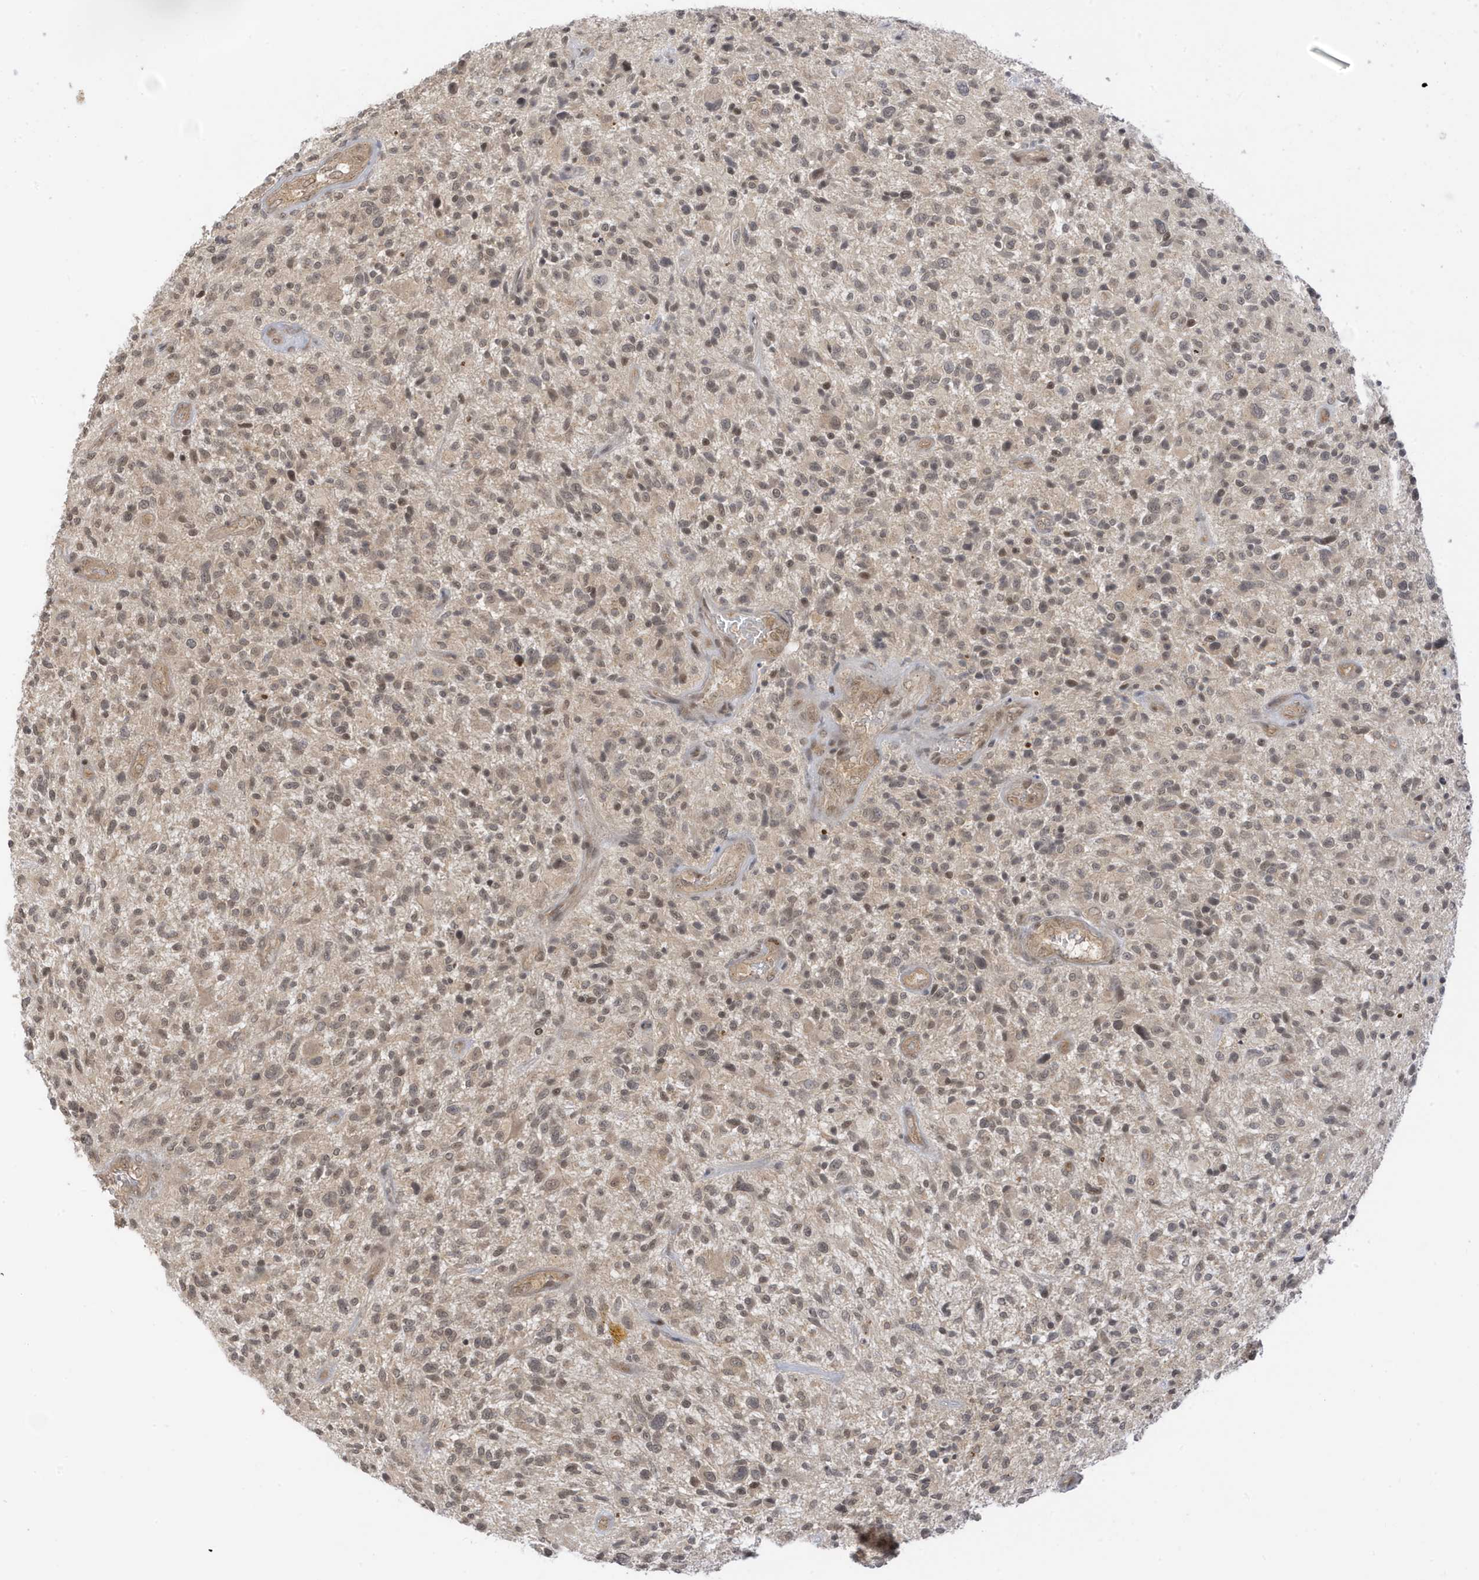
{"staining": {"intensity": "moderate", "quantity": ">75%", "location": "nuclear"}, "tissue": "glioma", "cell_type": "Tumor cells", "image_type": "cancer", "snomed": [{"axis": "morphology", "description": "Glioma, malignant, High grade"}, {"axis": "topography", "description": "Brain"}], "caption": "Moderate nuclear expression is appreciated in approximately >75% of tumor cells in glioma.", "gene": "TAB3", "patient": {"sex": "male", "age": 47}}